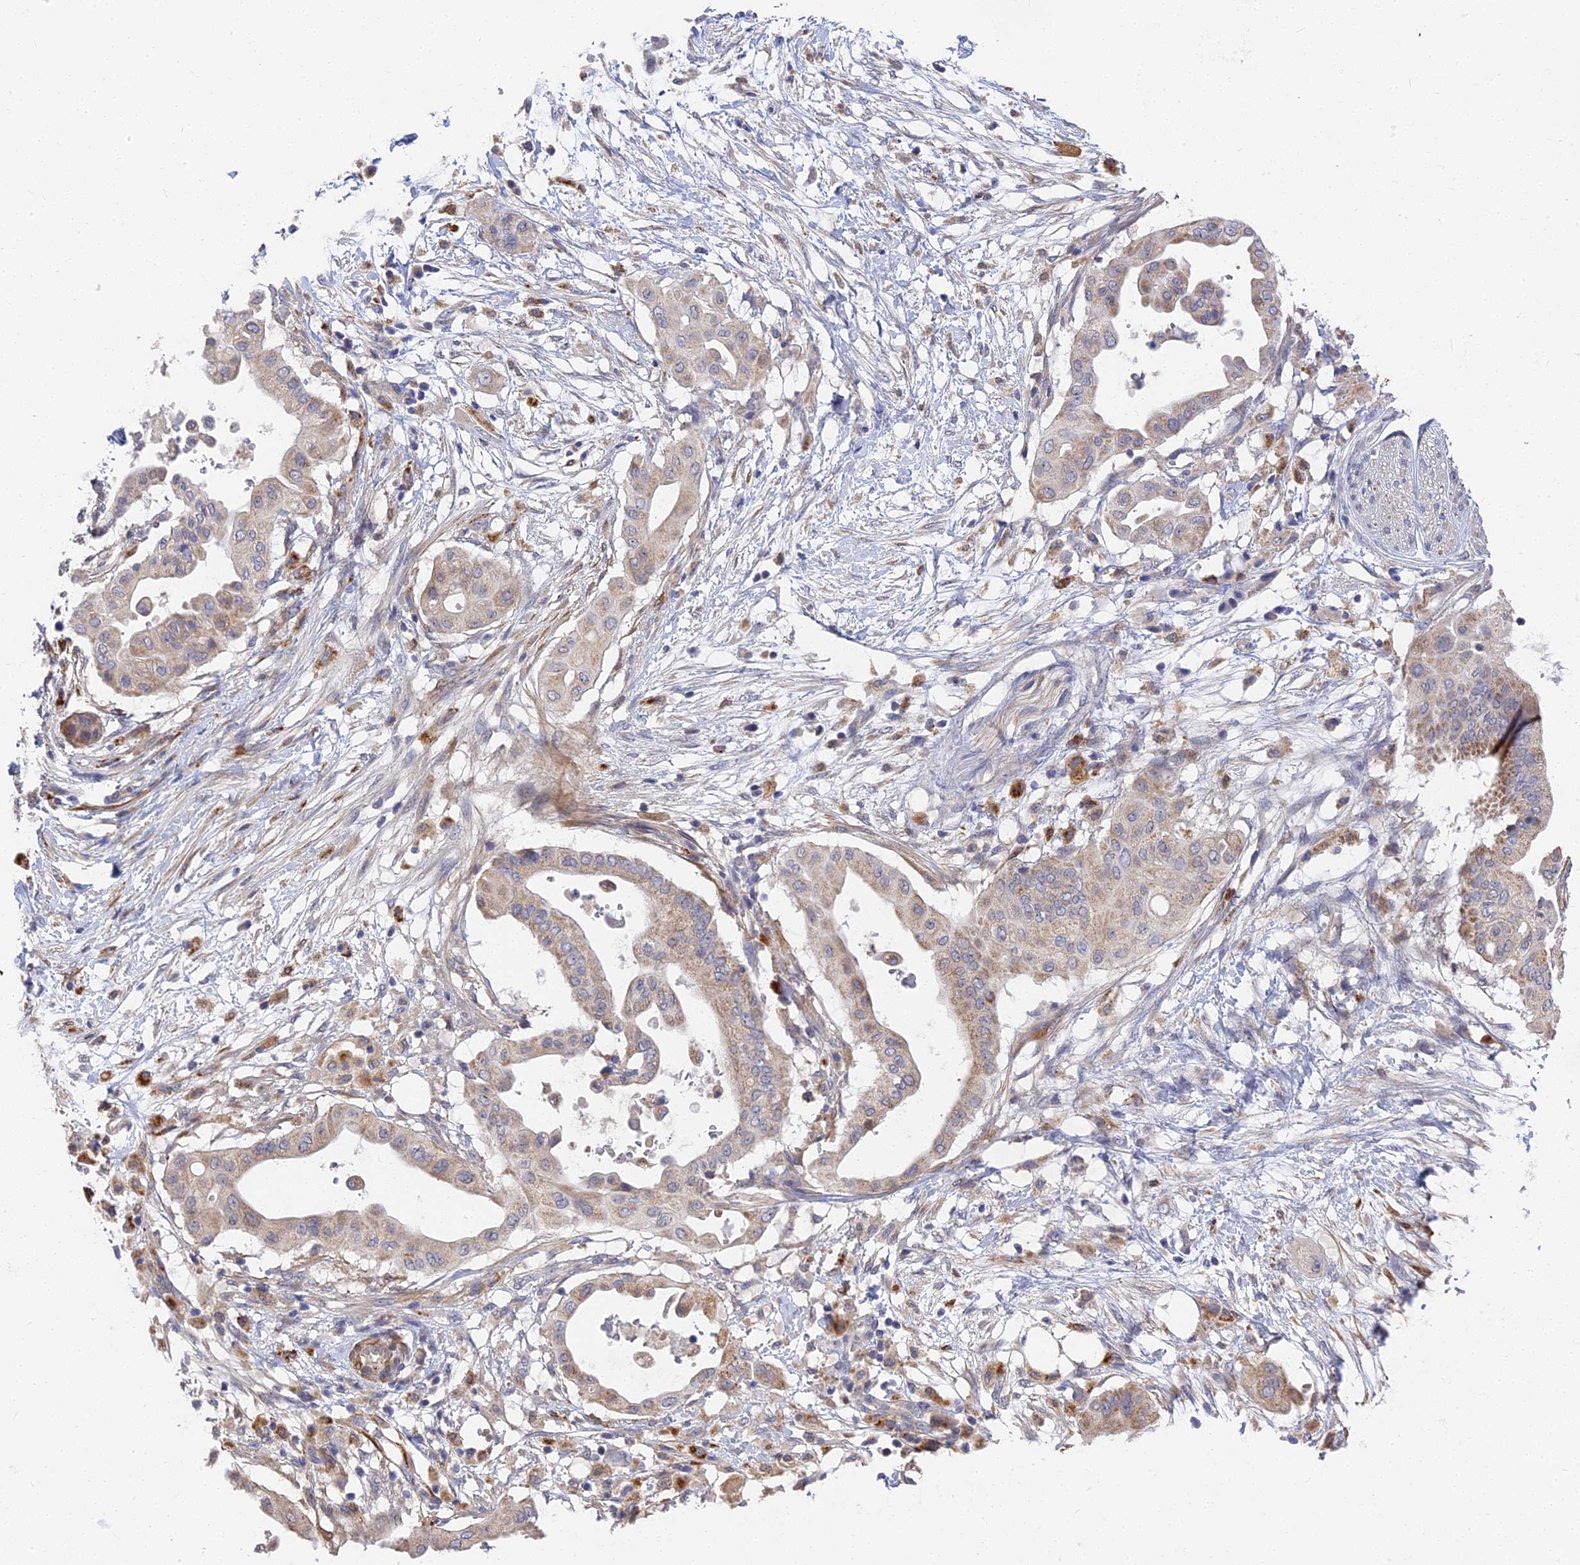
{"staining": {"intensity": "moderate", "quantity": "<25%", "location": "cytoplasmic/membranous"}, "tissue": "pancreatic cancer", "cell_type": "Tumor cells", "image_type": "cancer", "snomed": [{"axis": "morphology", "description": "Adenocarcinoma, NOS"}, {"axis": "topography", "description": "Pancreas"}], "caption": "Pancreatic adenocarcinoma tissue exhibits moderate cytoplasmic/membranous expression in about <25% of tumor cells, visualized by immunohistochemistry.", "gene": "CCDC113", "patient": {"sex": "male", "age": 68}}